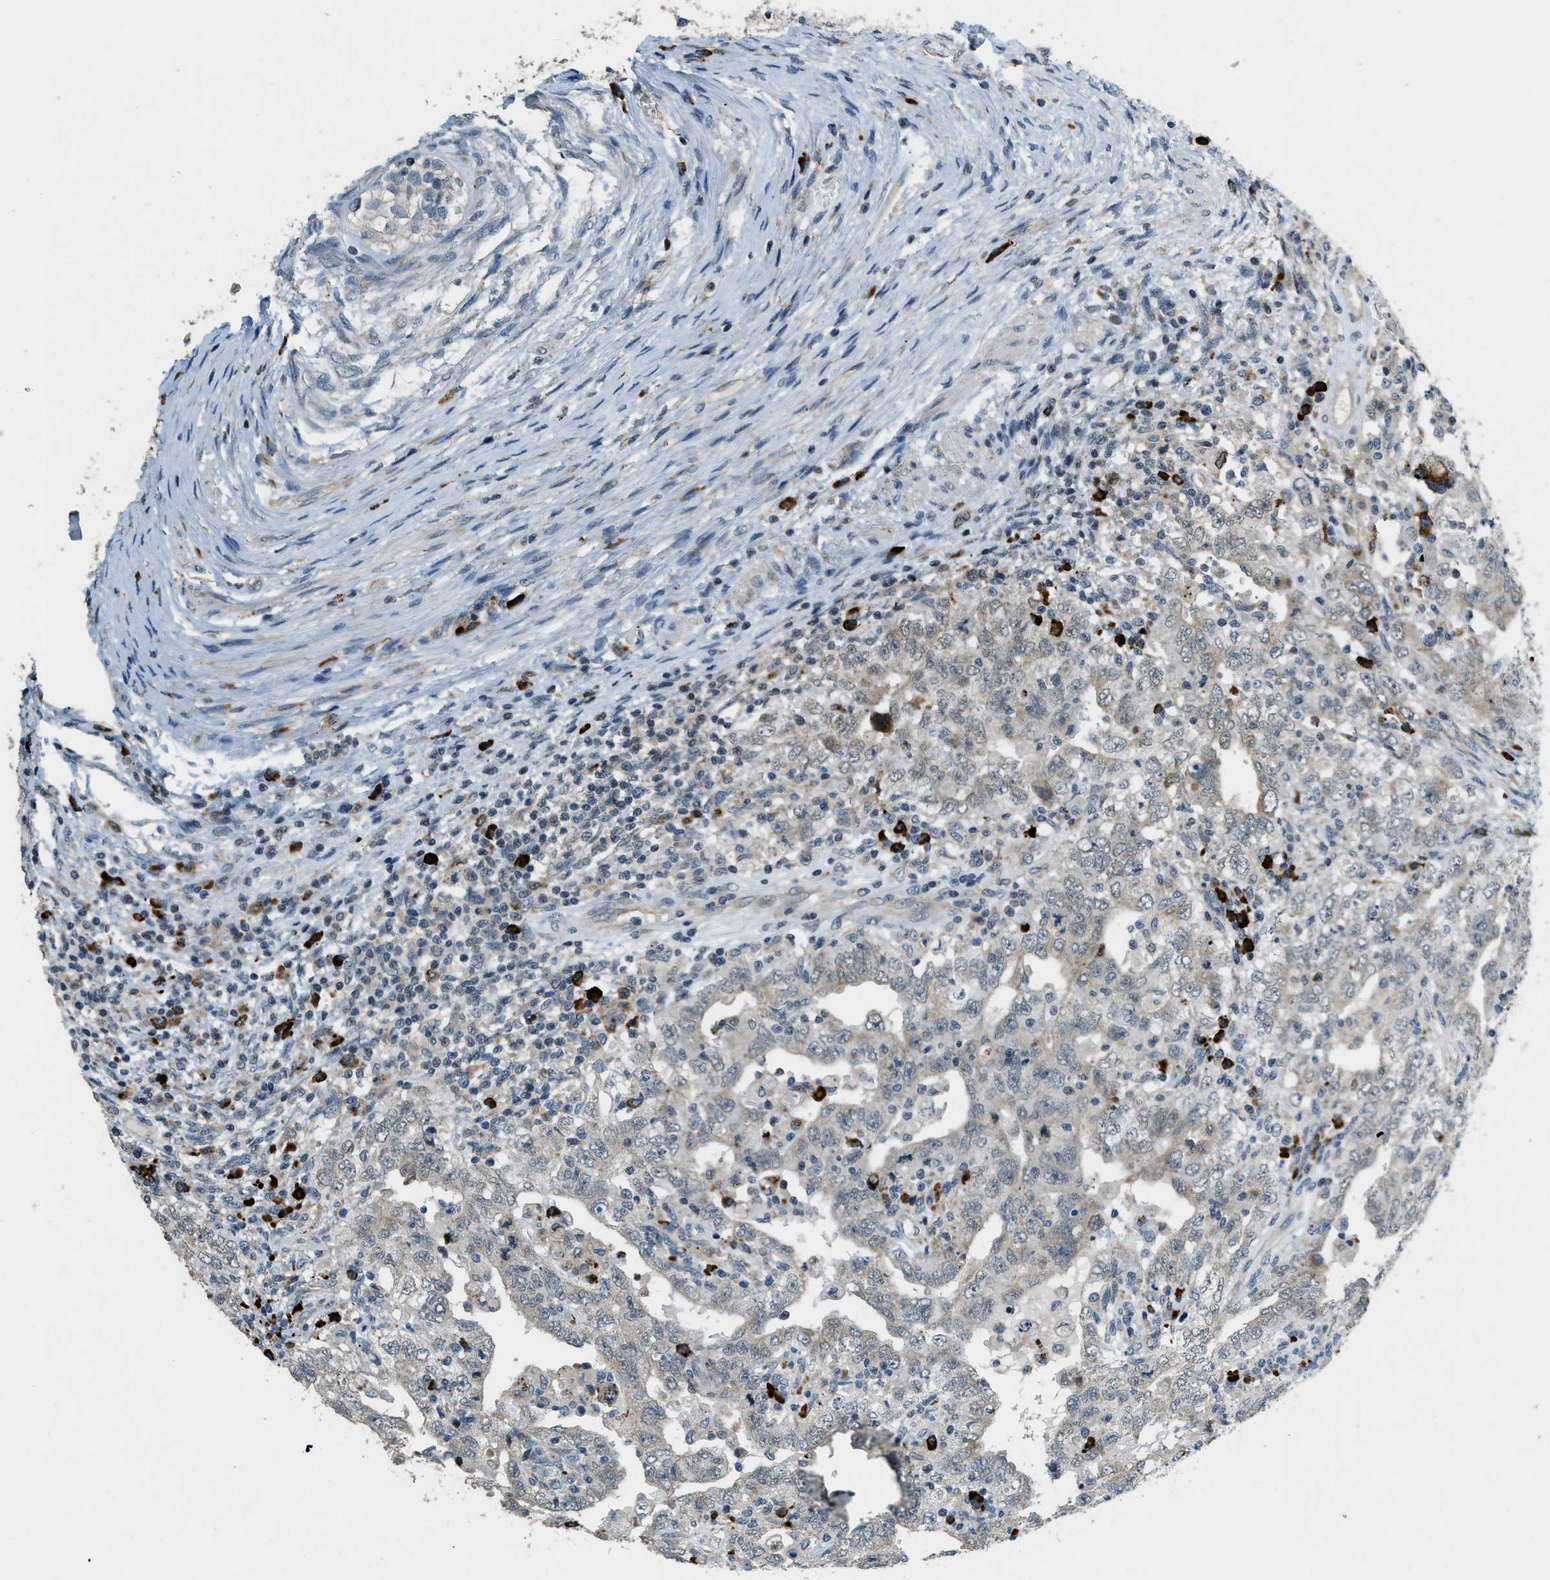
{"staining": {"intensity": "weak", "quantity": "<25%", "location": "cytoplasmic/membranous"}, "tissue": "testis cancer", "cell_type": "Tumor cells", "image_type": "cancer", "snomed": [{"axis": "morphology", "description": "Carcinoma, Embryonal, NOS"}, {"axis": "topography", "description": "Testis"}], "caption": "The micrograph demonstrates no staining of tumor cells in testis embryonal carcinoma.", "gene": "HERC2", "patient": {"sex": "male", "age": 26}}